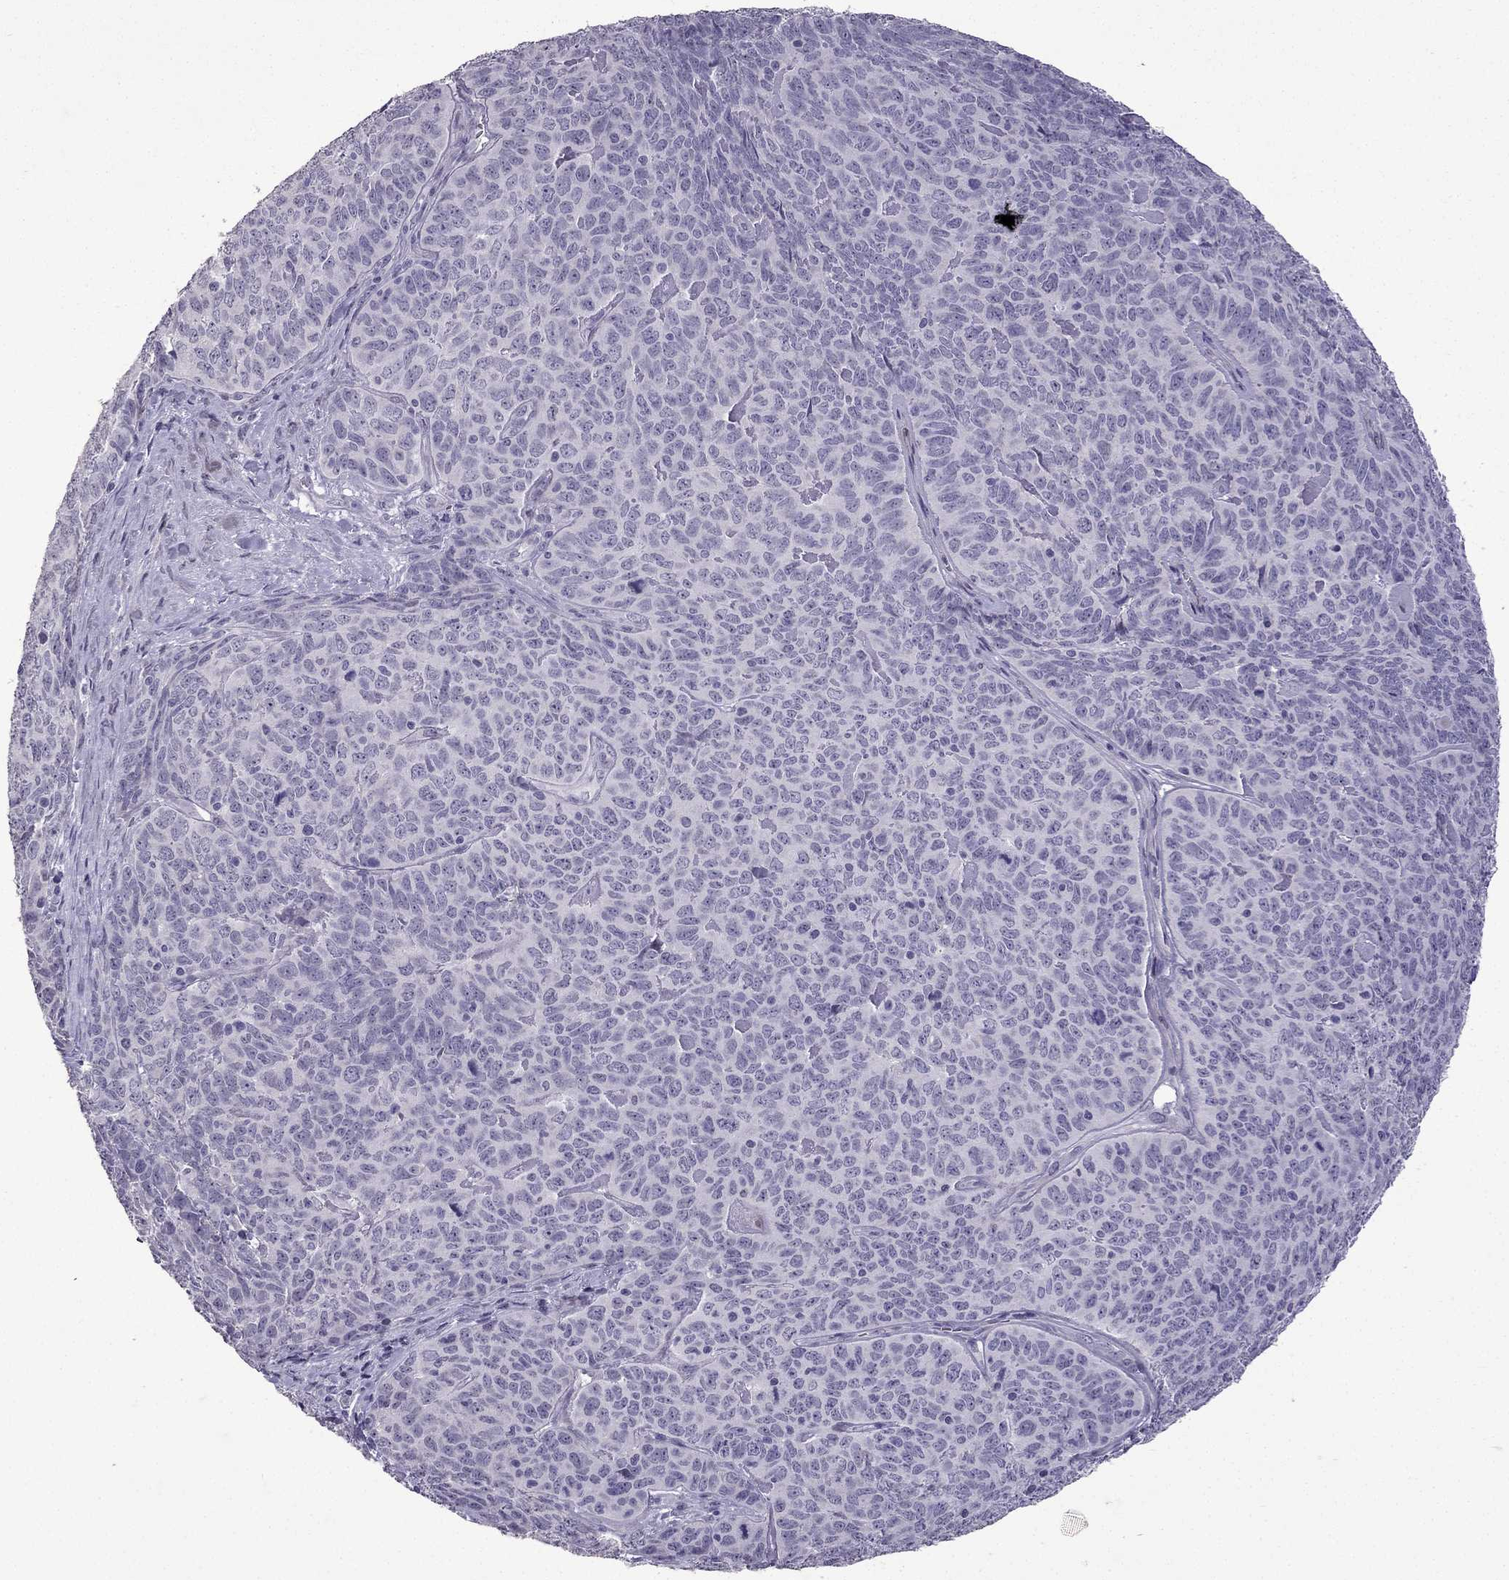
{"staining": {"intensity": "negative", "quantity": "none", "location": "none"}, "tissue": "skin cancer", "cell_type": "Tumor cells", "image_type": "cancer", "snomed": [{"axis": "morphology", "description": "Squamous cell carcinoma, NOS"}, {"axis": "topography", "description": "Skin"}, {"axis": "topography", "description": "Anal"}], "caption": "Squamous cell carcinoma (skin) was stained to show a protein in brown. There is no significant positivity in tumor cells.", "gene": "TTN", "patient": {"sex": "female", "age": 51}}